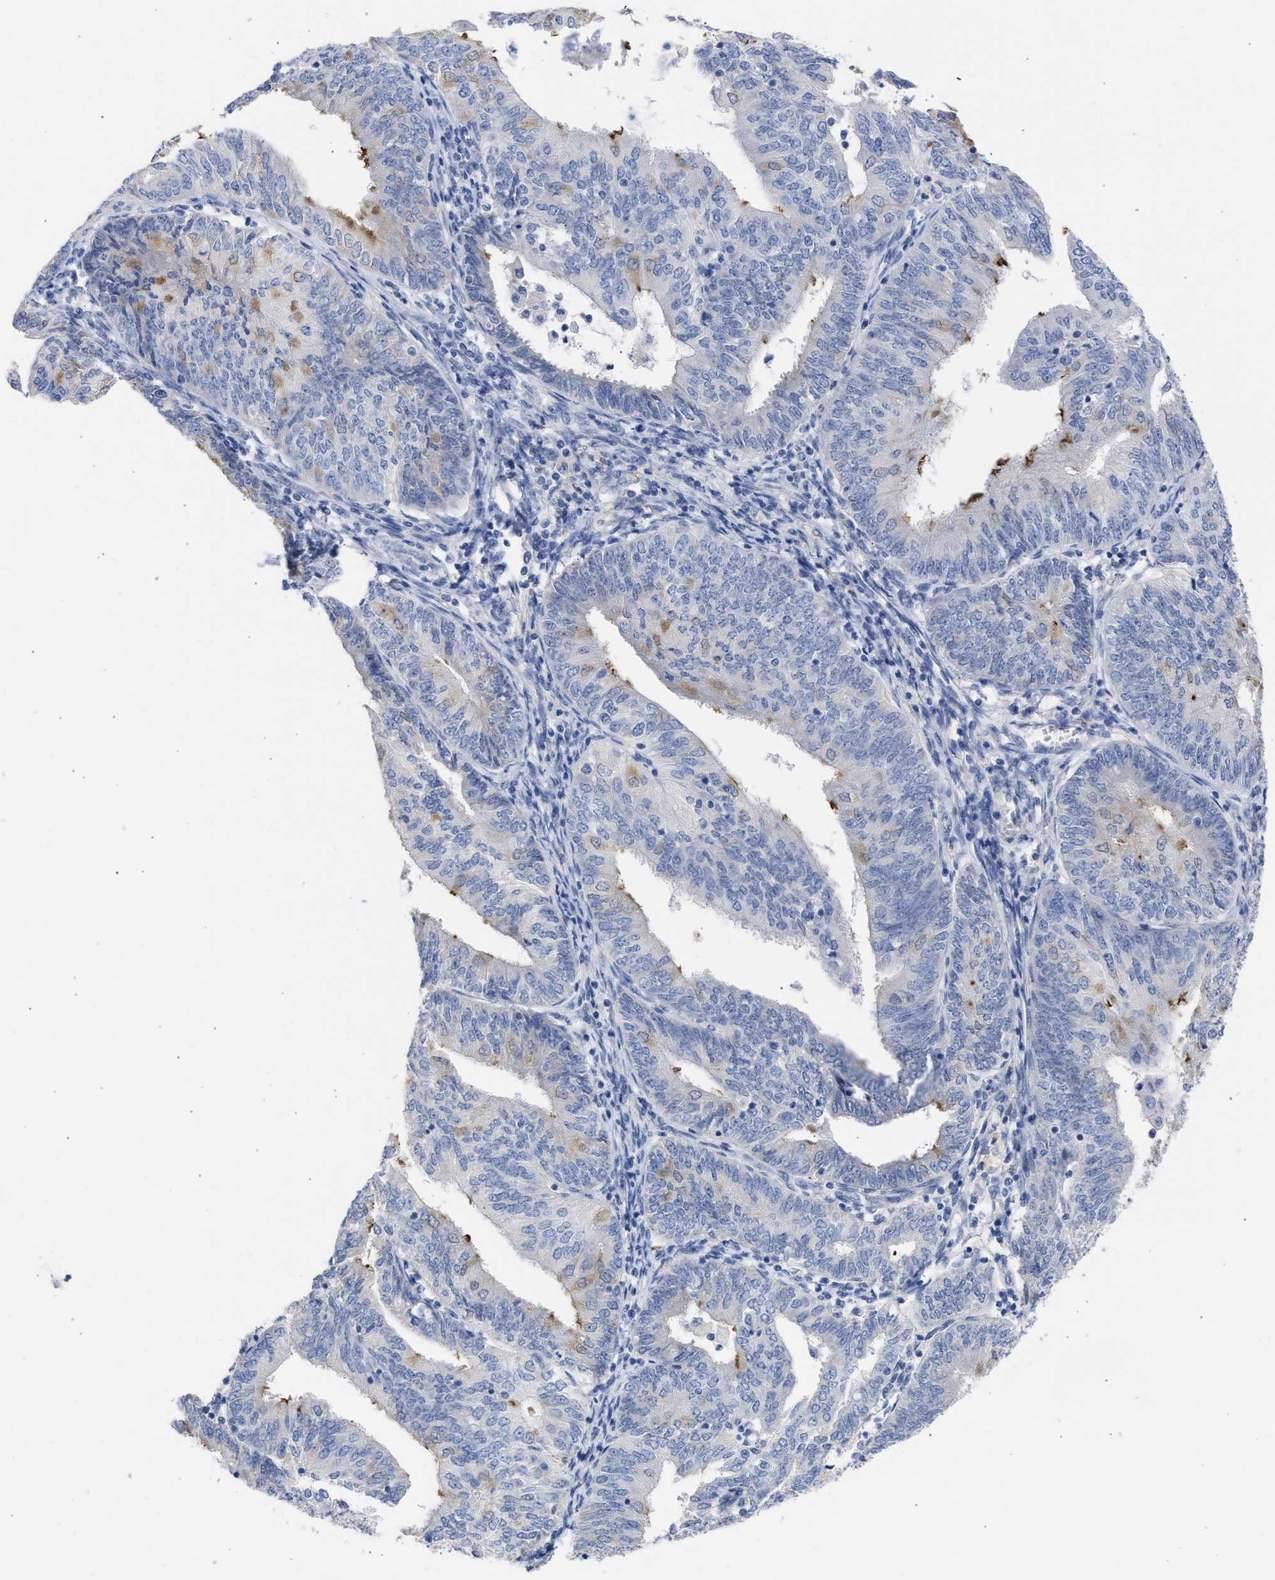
{"staining": {"intensity": "moderate", "quantity": "<25%", "location": "cytoplasmic/membranous"}, "tissue": "endometrial cancer", "cell_type": "Tumor cells", "image_type": "cancer", "snomed": [{"axis": "morphology", "description": "Adenocarcinoma, NOS"}, {"axis": "topography", "description": "Endometrium"}], "caption": "An immunohistochemistry histopathology image of tumor tissue is shown. Protein staining in brown labels moderate cytoplasmic/membranous positivity in endometrial adenocarcinoma within tumor cells. (brown staining indicates protein expression, while blue staining denotes nuclei).", "gene": "RSPH1", "patient": {"sex": "female", "age": 58}}